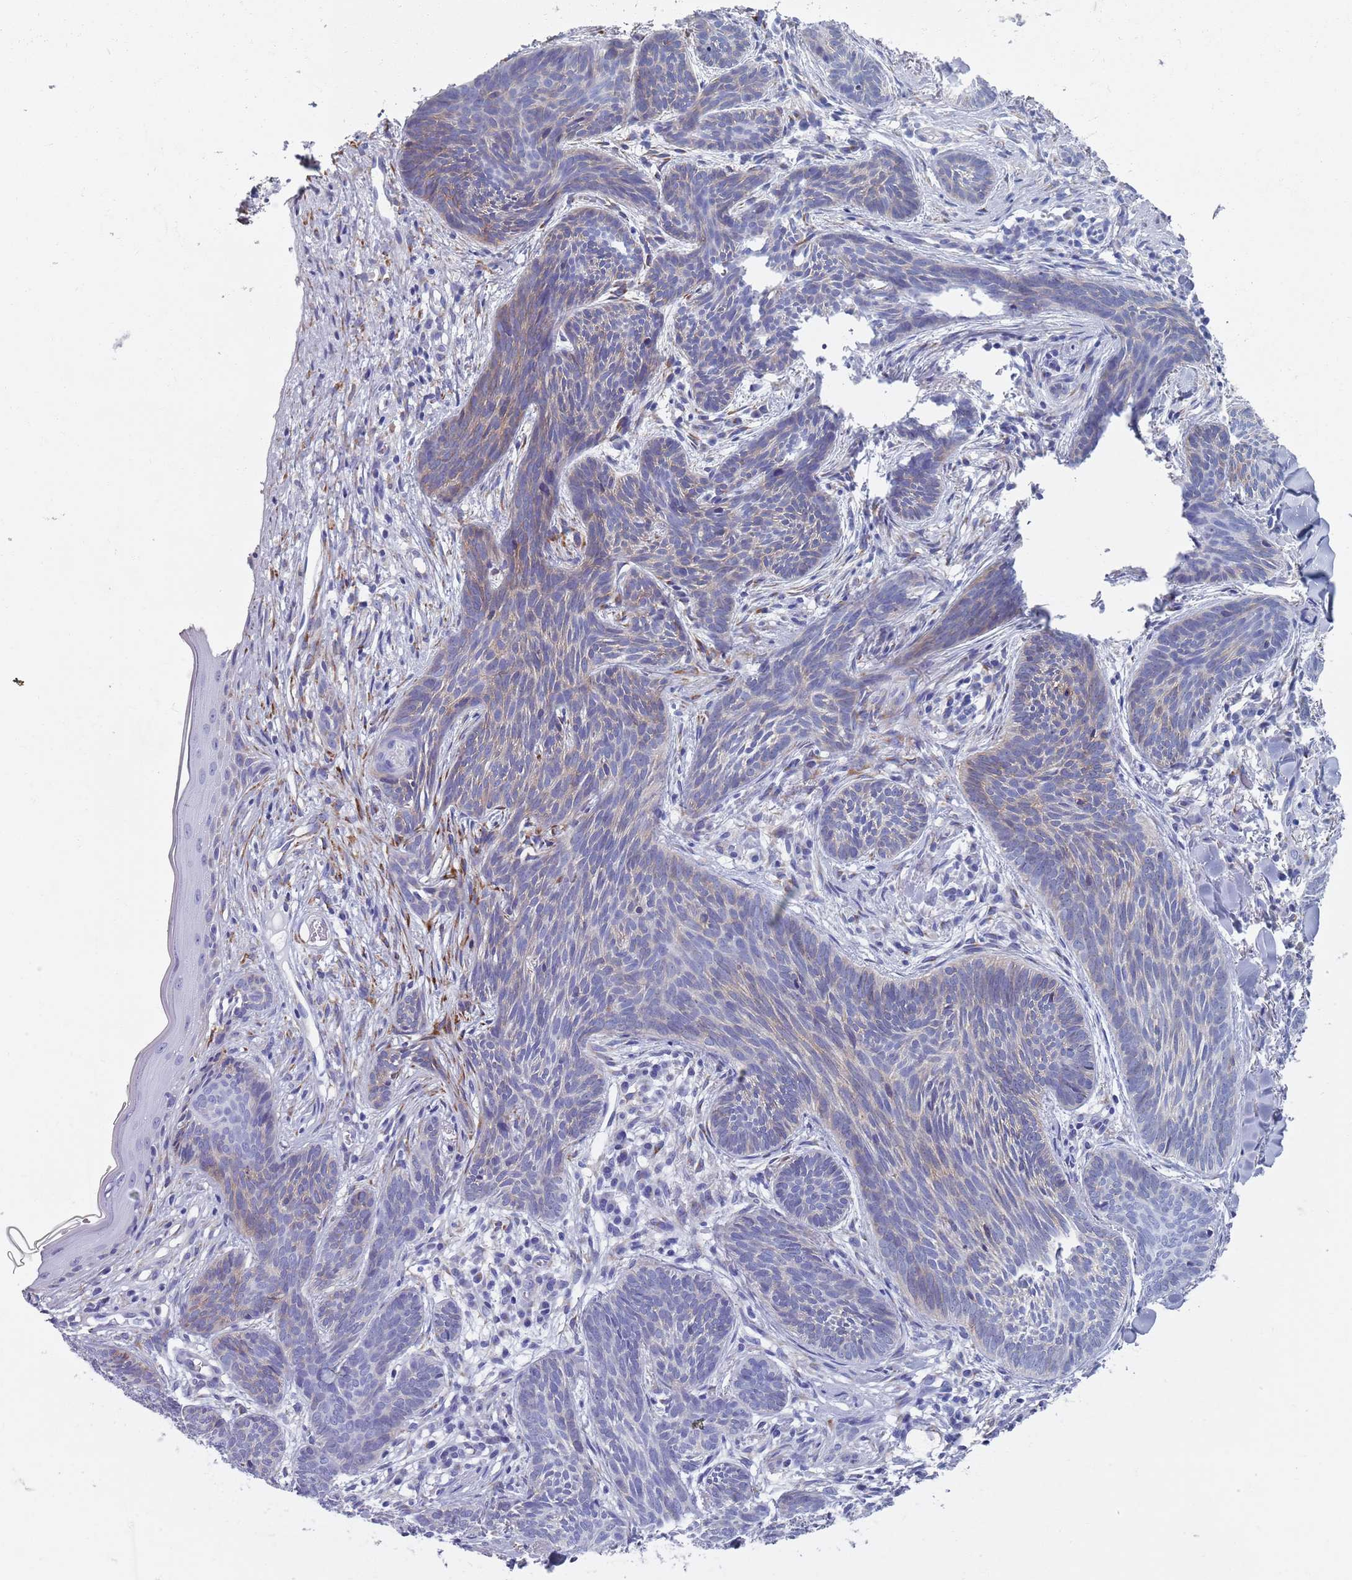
{"staining": {"intensity": "weak", "quantity": "25%-75%", "location": "cytoplasmic/membranous"}, "tissue": "skin cancer", "cell_type": "Tumor cells", "image_type": "cancer", "snomed": [{"axis": "morphology", "description": "Basal cell carcinoma"}, {"axis": "topography", "description": "Skin"}], "caption": "Brown immunohistochemical staining in basal cell carcinoma (skin) shows weak cytoplasmic/membranous expression in about 25%-75% of tumor cells. The staining is performed using DAB brown chromogen to label protein expression. The nuclei are counter-stained blue using hematoxylin.", "gene": "PLOD1", "patient": {"sex": "female", "age": 81}}